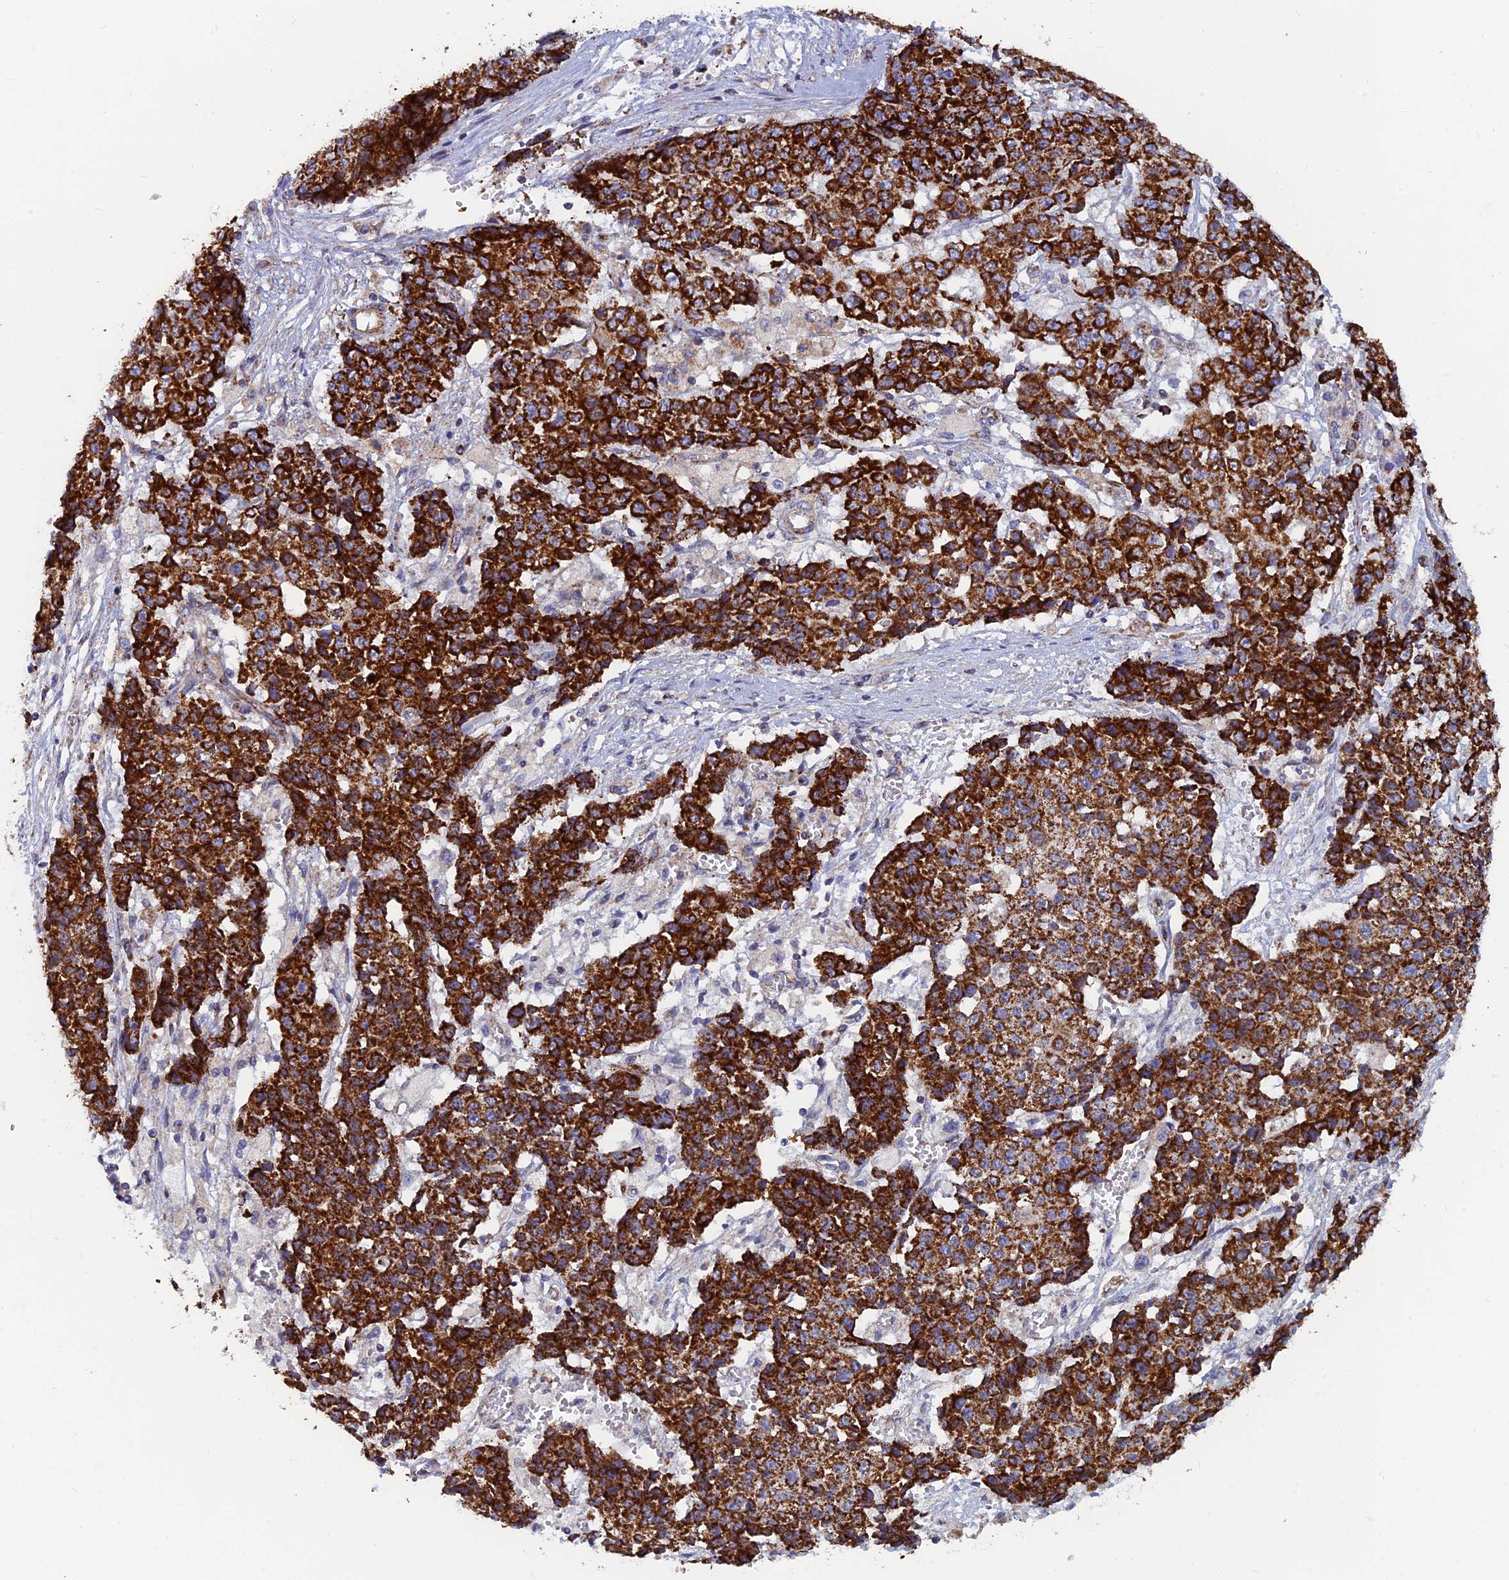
{"staining": {"intensity": "strong", "quantity": ">75%", "location": "cytoplasmic/membranous"}, "tissue": "ovarian cancer", "cell_type": "Tumor cells", "image_type": "cancer", "snomed": [{"axis": "morphology", "description": "Carcinoma, endometroid"}, {"axis": "topography", "description": "Ovary"}], "caption": "Protein analysis of ovarian cancer (endometroid carcinoma) tissue demonstrates strong cytoplasmic/membranous positivity in approximately >75% of tumor cells. (IHC, brightfield microscopy, high magnification).", "gene": "MRPS9", "patient": {"sex": "female", "age": 42}}